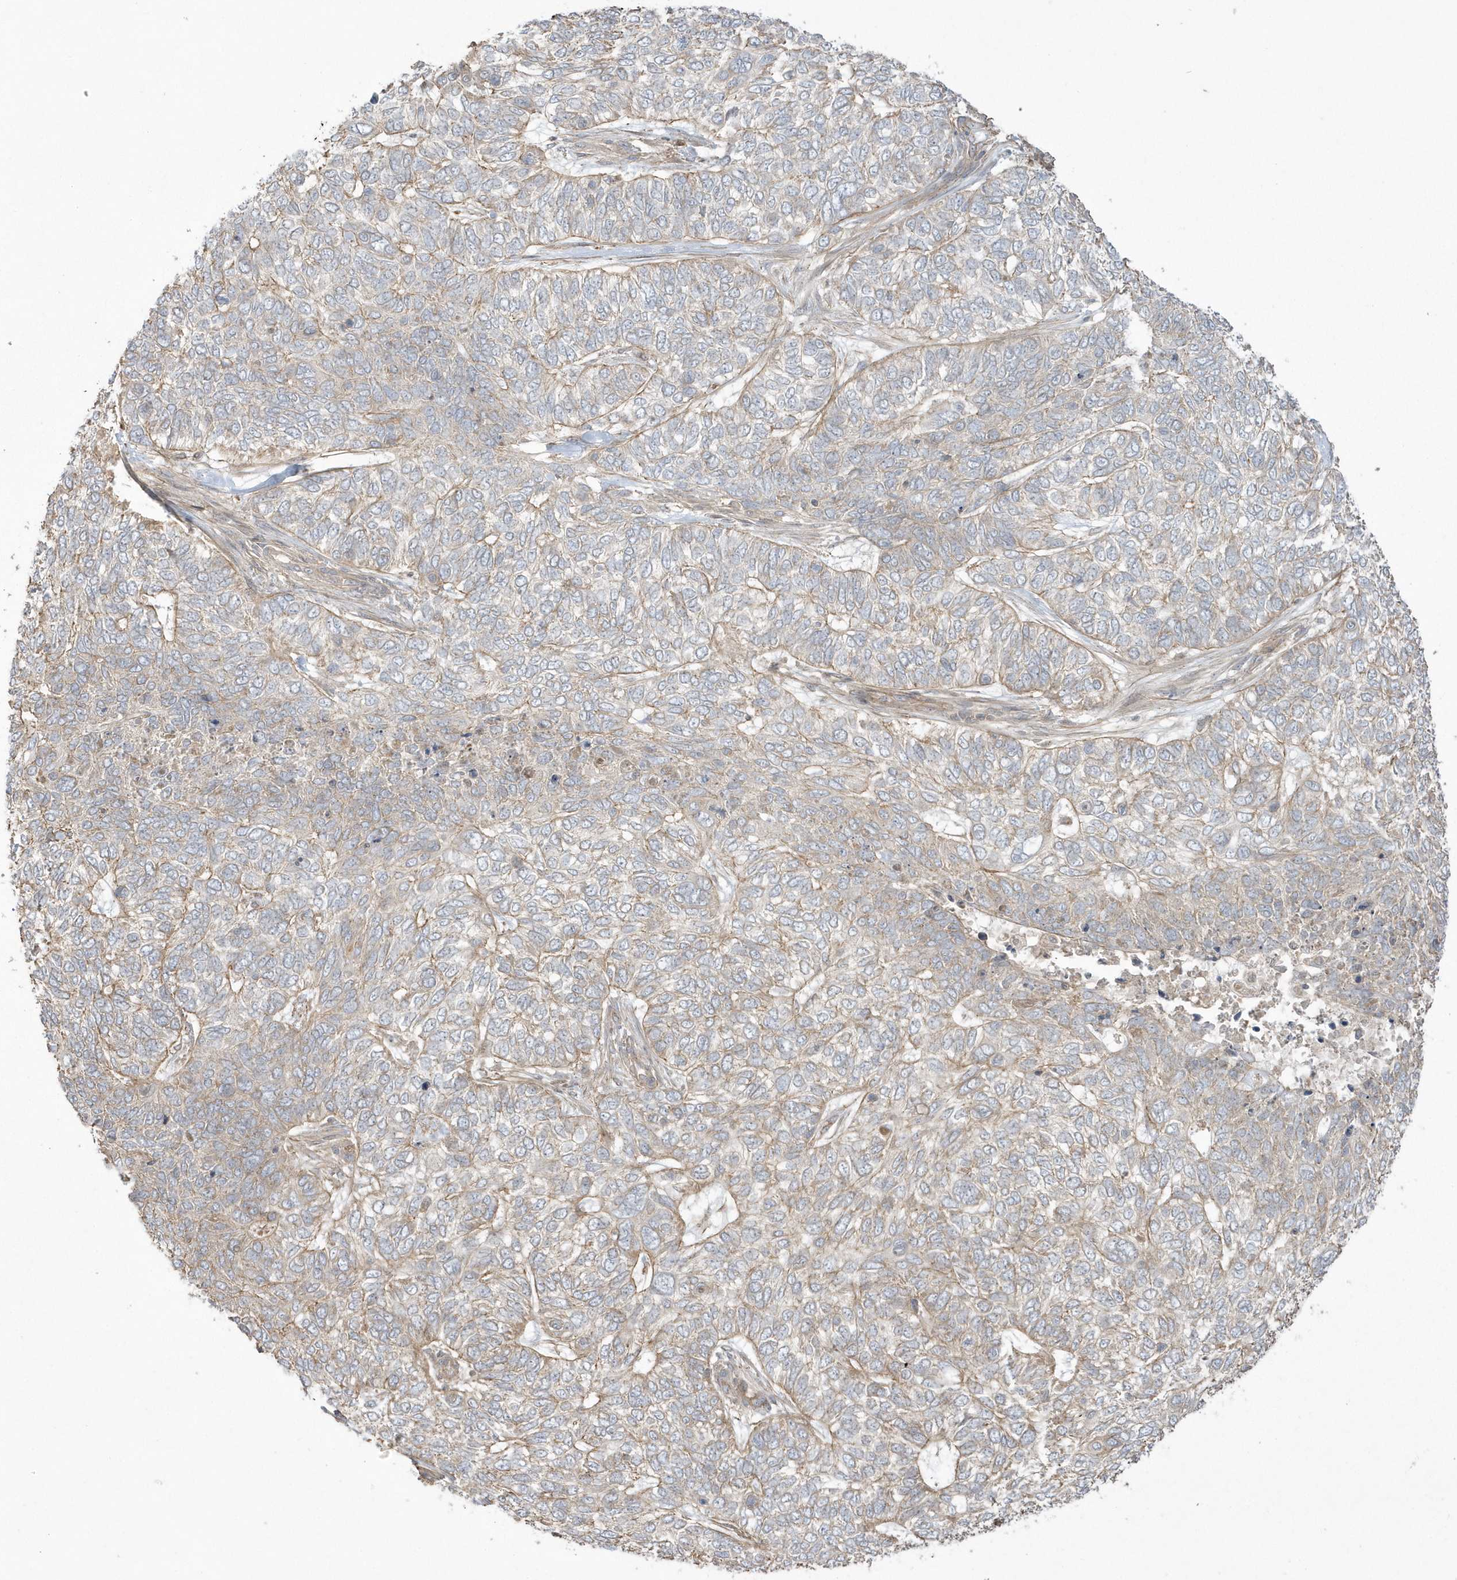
{"staining": {"intensity": "weak", "quantity": "25%-75%", "location": "cytoplasmic/membranous"}, "tissue": "skin cancer", "cell_type": "Tumor cells", "image_type": "cancer", "snomed": [{"axis": "morphology", "description": "Basal cell carcinoma"}, {"axis": "topography", "description": "Skin"}], "caption": "DAB immunohistochemical staining of human skin cancer (basal cell carcinoma) displays weak cytoplasmic/membranous protein staining in about 25%-75% of tumor cells. The protein is stained brown, and the nuclei are stained in blue (DAB (3,3'-diaminobenzidine) IHC with brightfield microscopy, high magnification).", "gene": "ARMC8", "patient": {"sex": "female", "age": 65}}